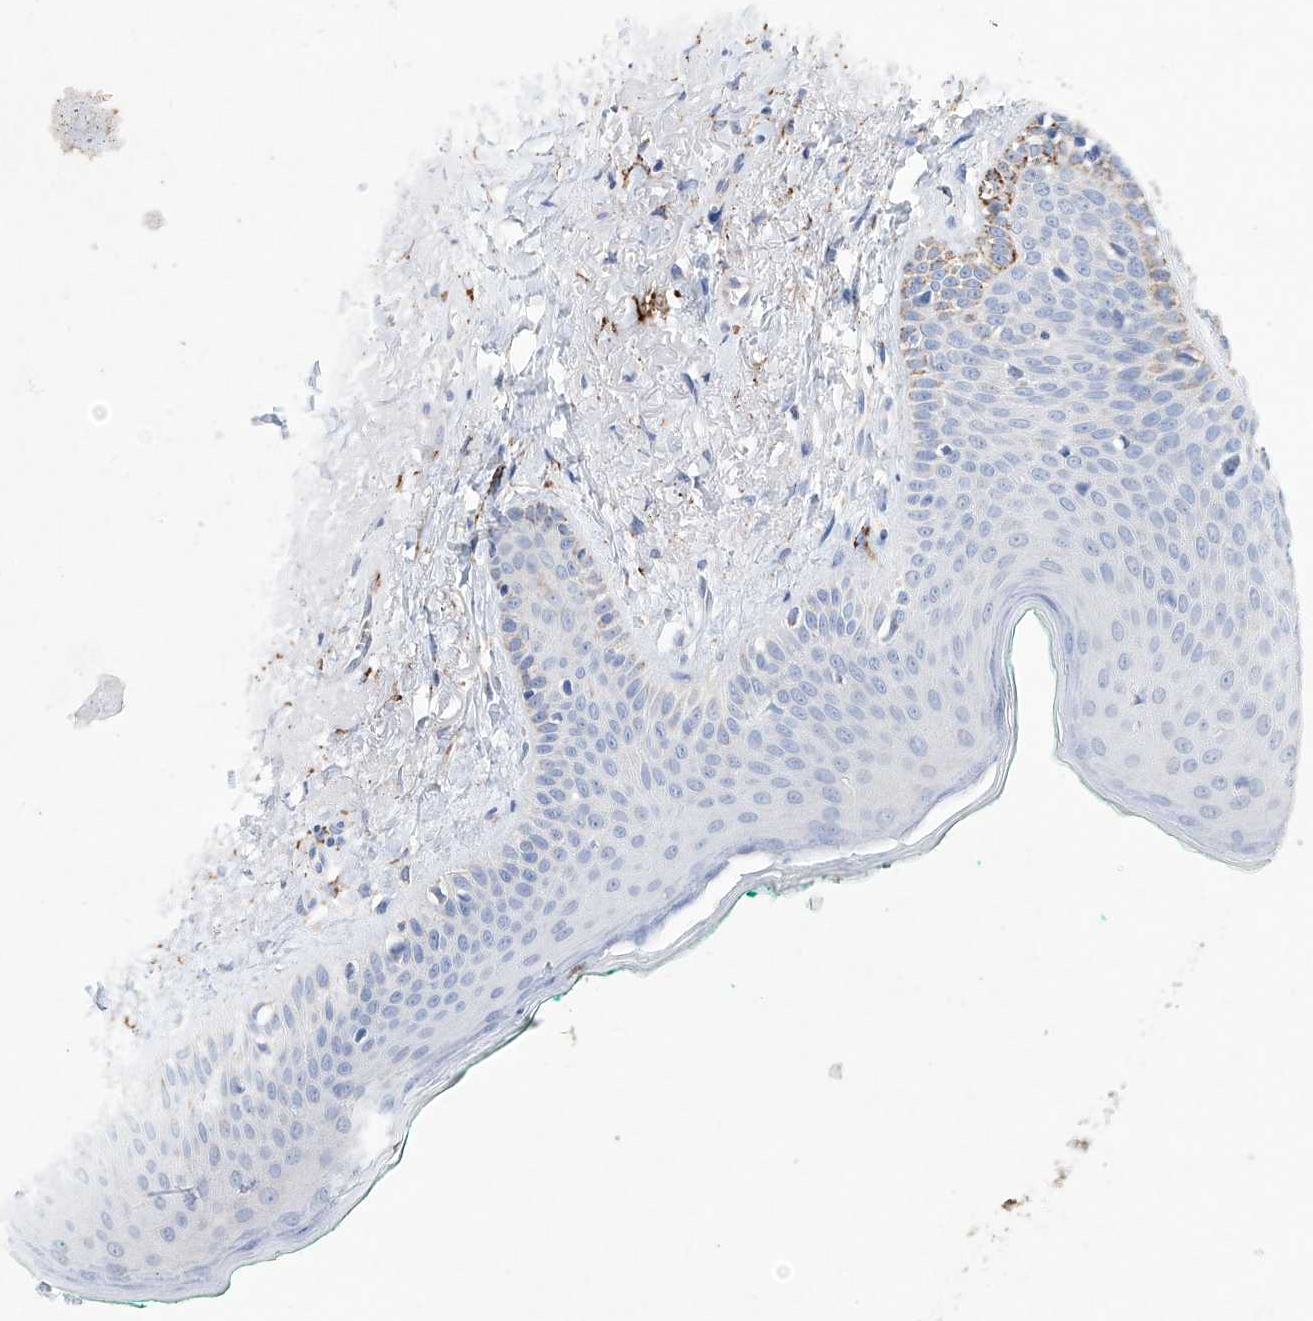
{"staining": {"intensity": "strong", "quantity": "<25%", "location": "cytoplasmic/membranous"}, "tissue": "oral mucosa", "cell_type": "Squamous epithelial cells", "image_type": "normal", "snomed": [{"axis": "morphology", "description": "Normal tissue, NOS"}, {"axis": "topography", "description": "Oral tissue"}], "caption": "IHC image of unremarkable oral mucosa stained for a protein (brown), which shows medium levels of strong cytoplasmic/membranous staining in approximately <25% of squamous epithelial cells.", "gene": "NRROS", "patient": {"sex": "female", "age": 70}}